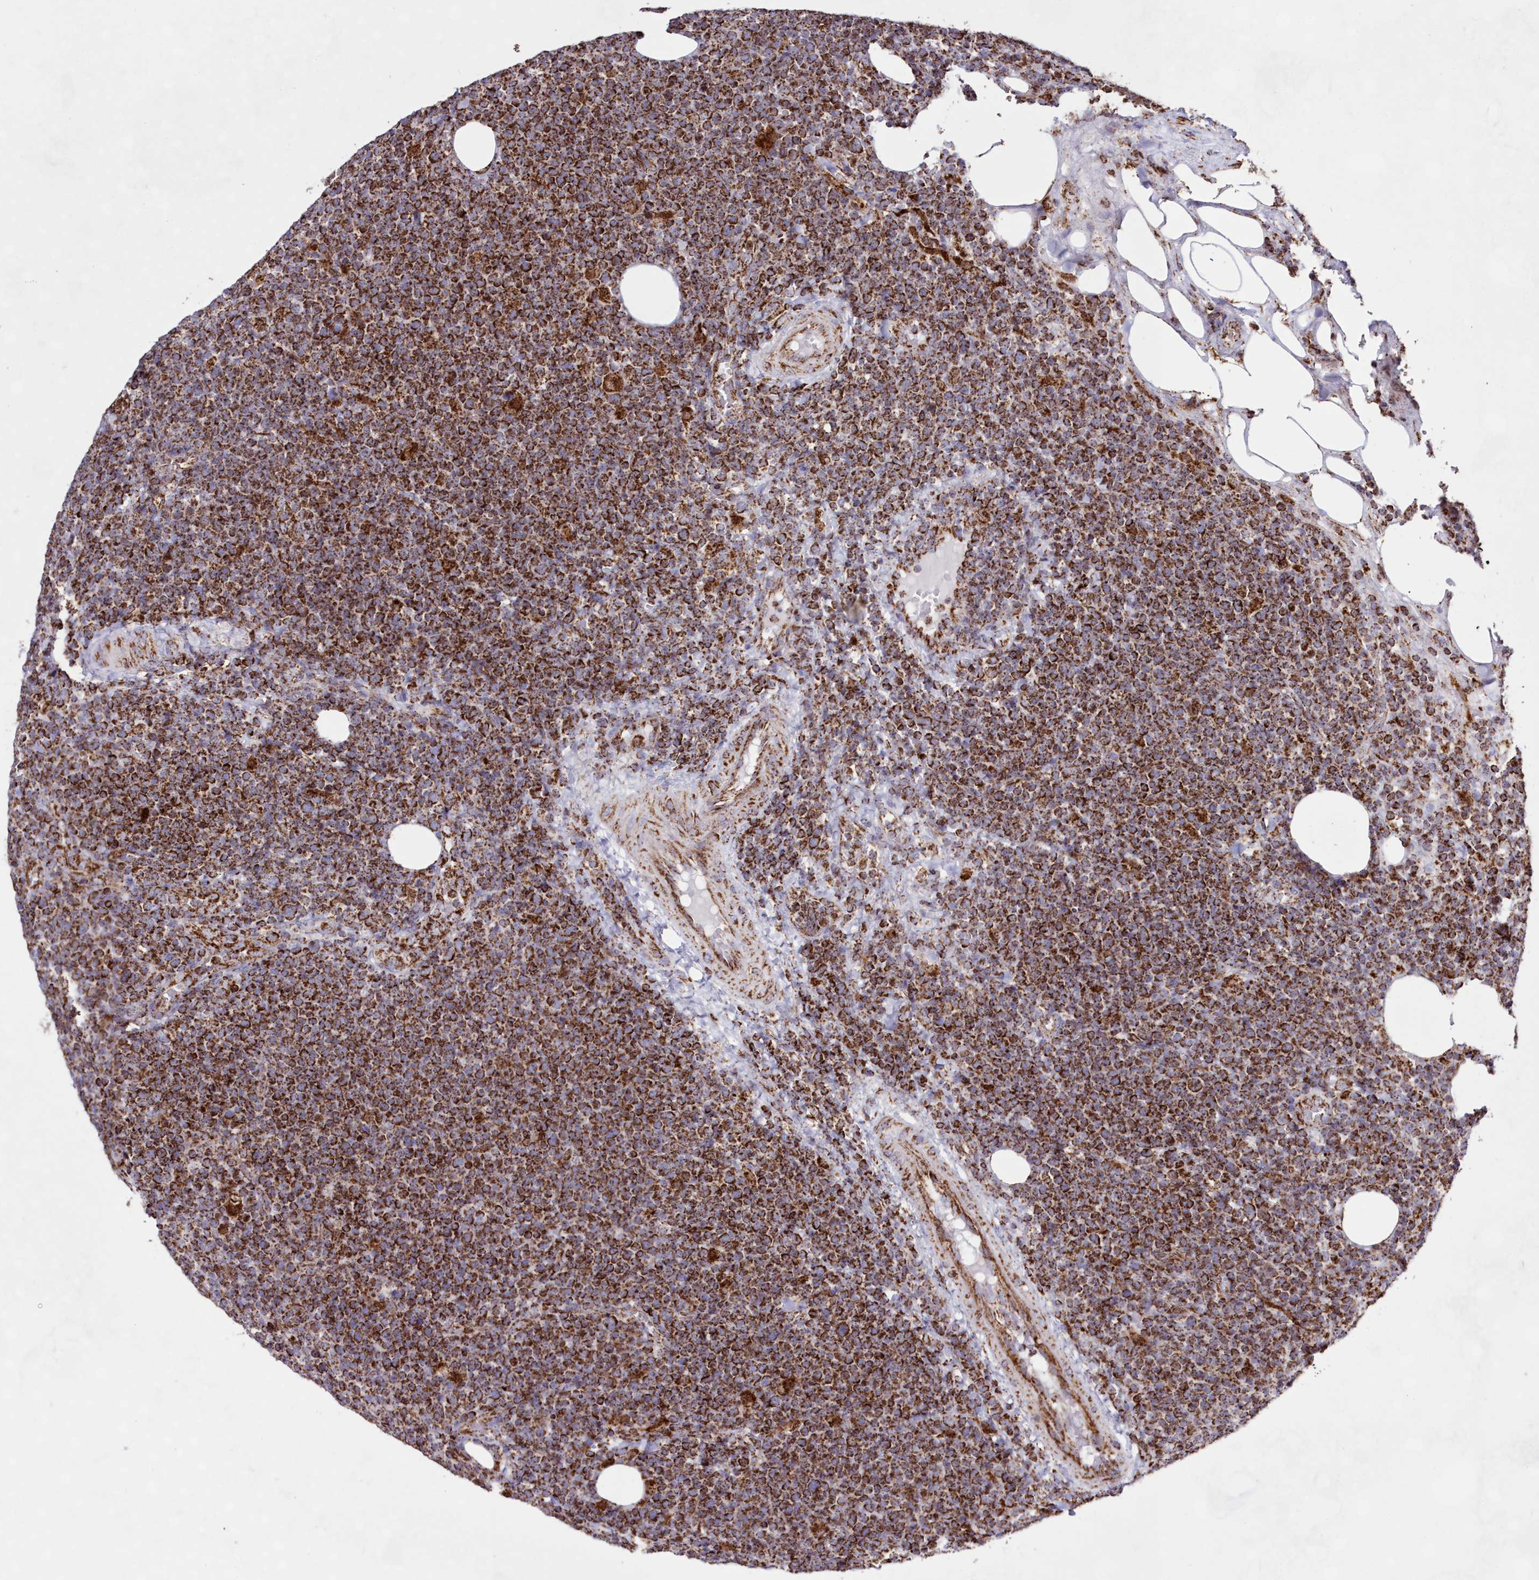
{"staining": {"intensity": "moderate", "quantity": ">75%", "location": "cytoplasmic/membranous"}, "tissue": "lymphoma", "cell_type": "Tumor cells", "image_type": "cancer", "snomed": [{"axis": "morphology", "description": "Malignant lymphoma, non-Hodgkin's type, High grade"}, {"axis": "topography", "description": "Lymph node"}], "caption": "There is medium levels of moderate cytoplasmic/membranous positivity in tumor cells of high-grade malignant lymphoma, non-Hodgkin's type, as demonstrated by immunohistochemical staining (brown color).", "gene": "HADHB", "patient": {"sex": "male", "age": 61}}